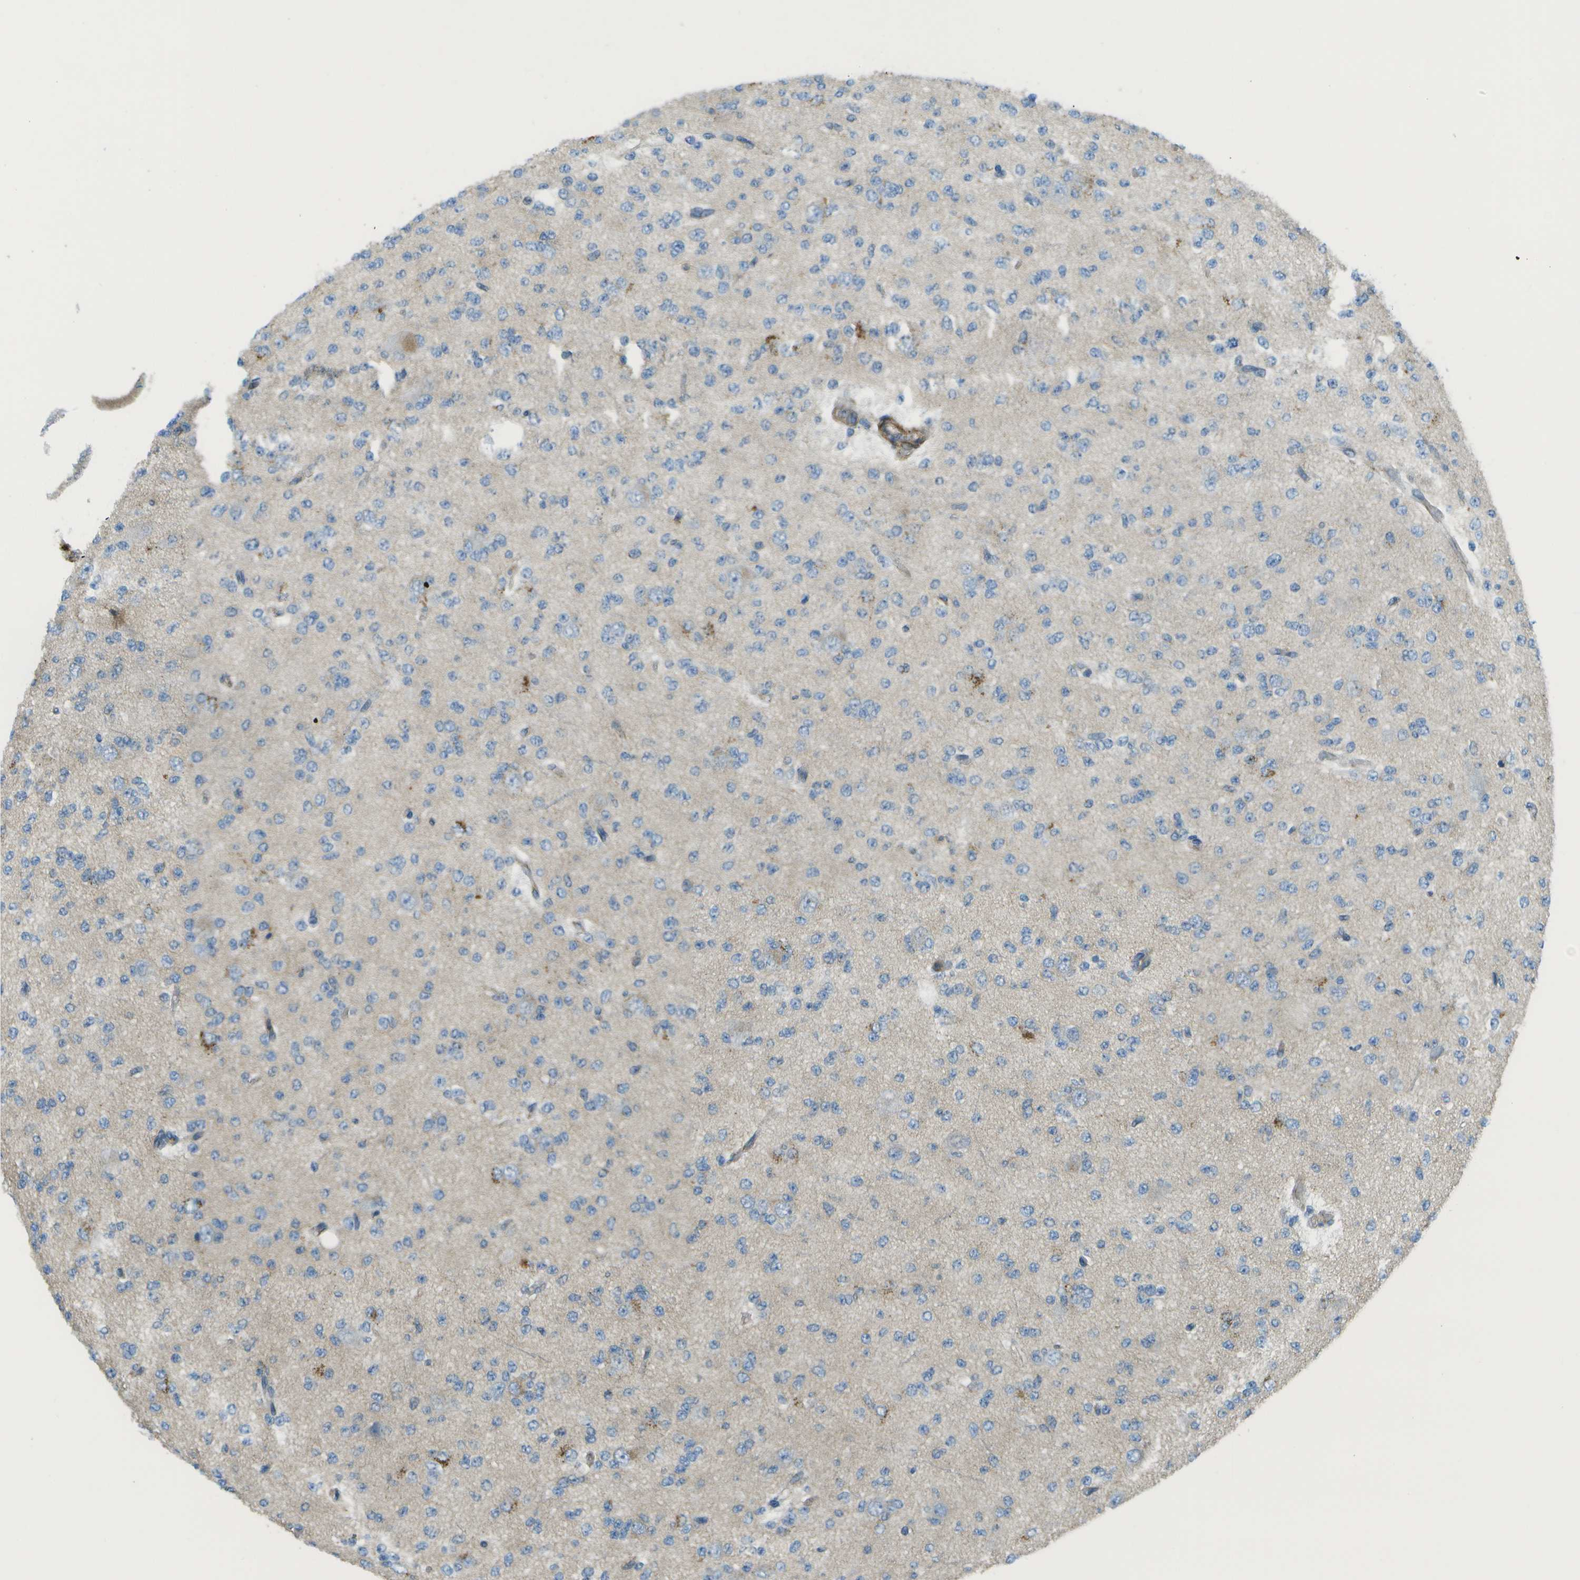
{"staining": {"intensity": "negative", "quantity": "none", "location": "none"}, "tissue": "glioma", "cell_type": "Tumor cells", "image_type": "cancer", "snomed": [{"axis": "morphology", "description": "Glioma, malignant, Low grade"}, {"axis": "topography", "description": "Brain"}], "caption": "A histopathology image of human low-grade glioma (malignant) is negative for staining in tumor cells.", "gene": "MYH11", "patient": {"sex": "male", "age": 38}}